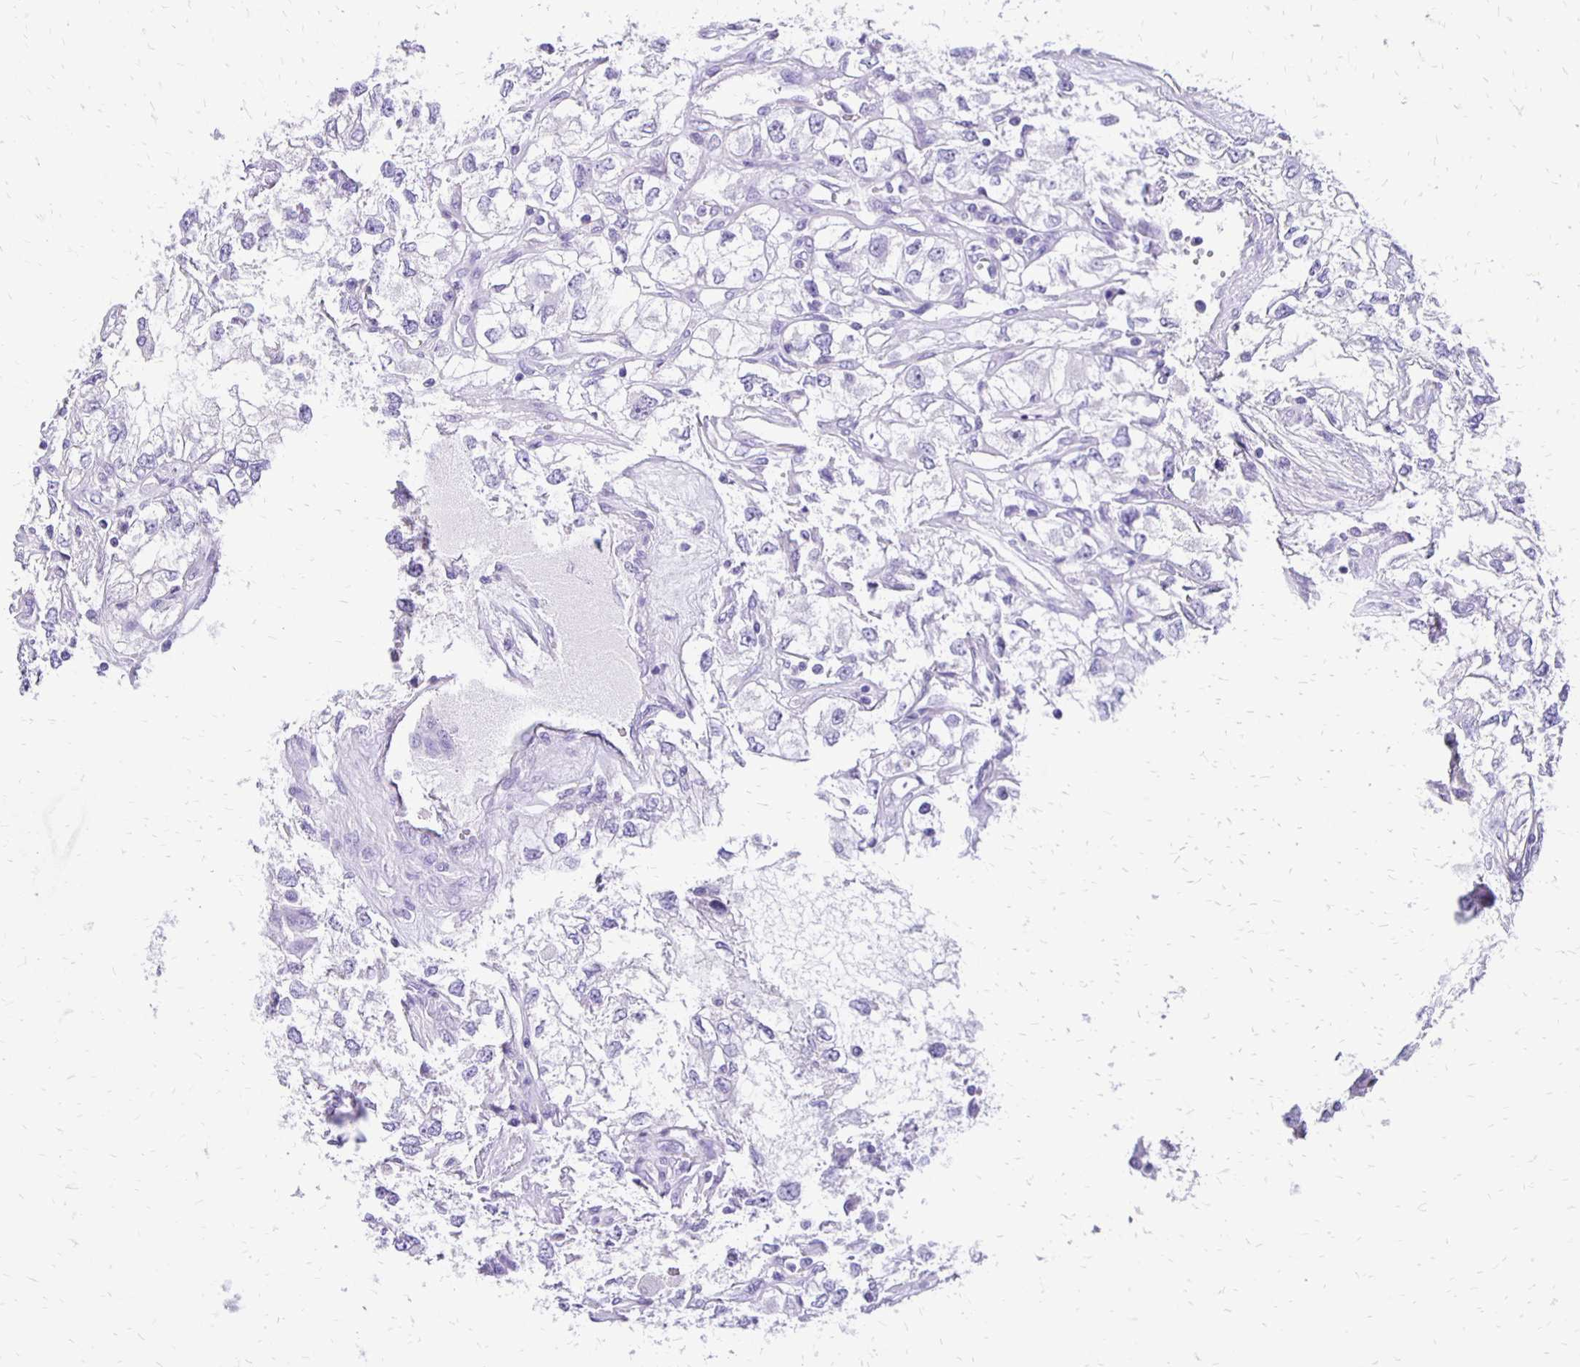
{"staining": {"intensity": "negative", "quantity": "none", "location": "none"}, "tissue": "renal cancer", "cell_type": "Tumor cells", "image_type": "cancer", "snomed": [{"axis": "morphology", "description": "Adenocarcinoma, NOS"}, {"axis": "topography", "description": "Kidney"}], "caption": "A histopathology image of renal adenocarcinoma stained for a protein exhibits no brown staining in tumor cells.", "gene": "ANKRD45", "patient": {"sex": "female", "age": 59}}